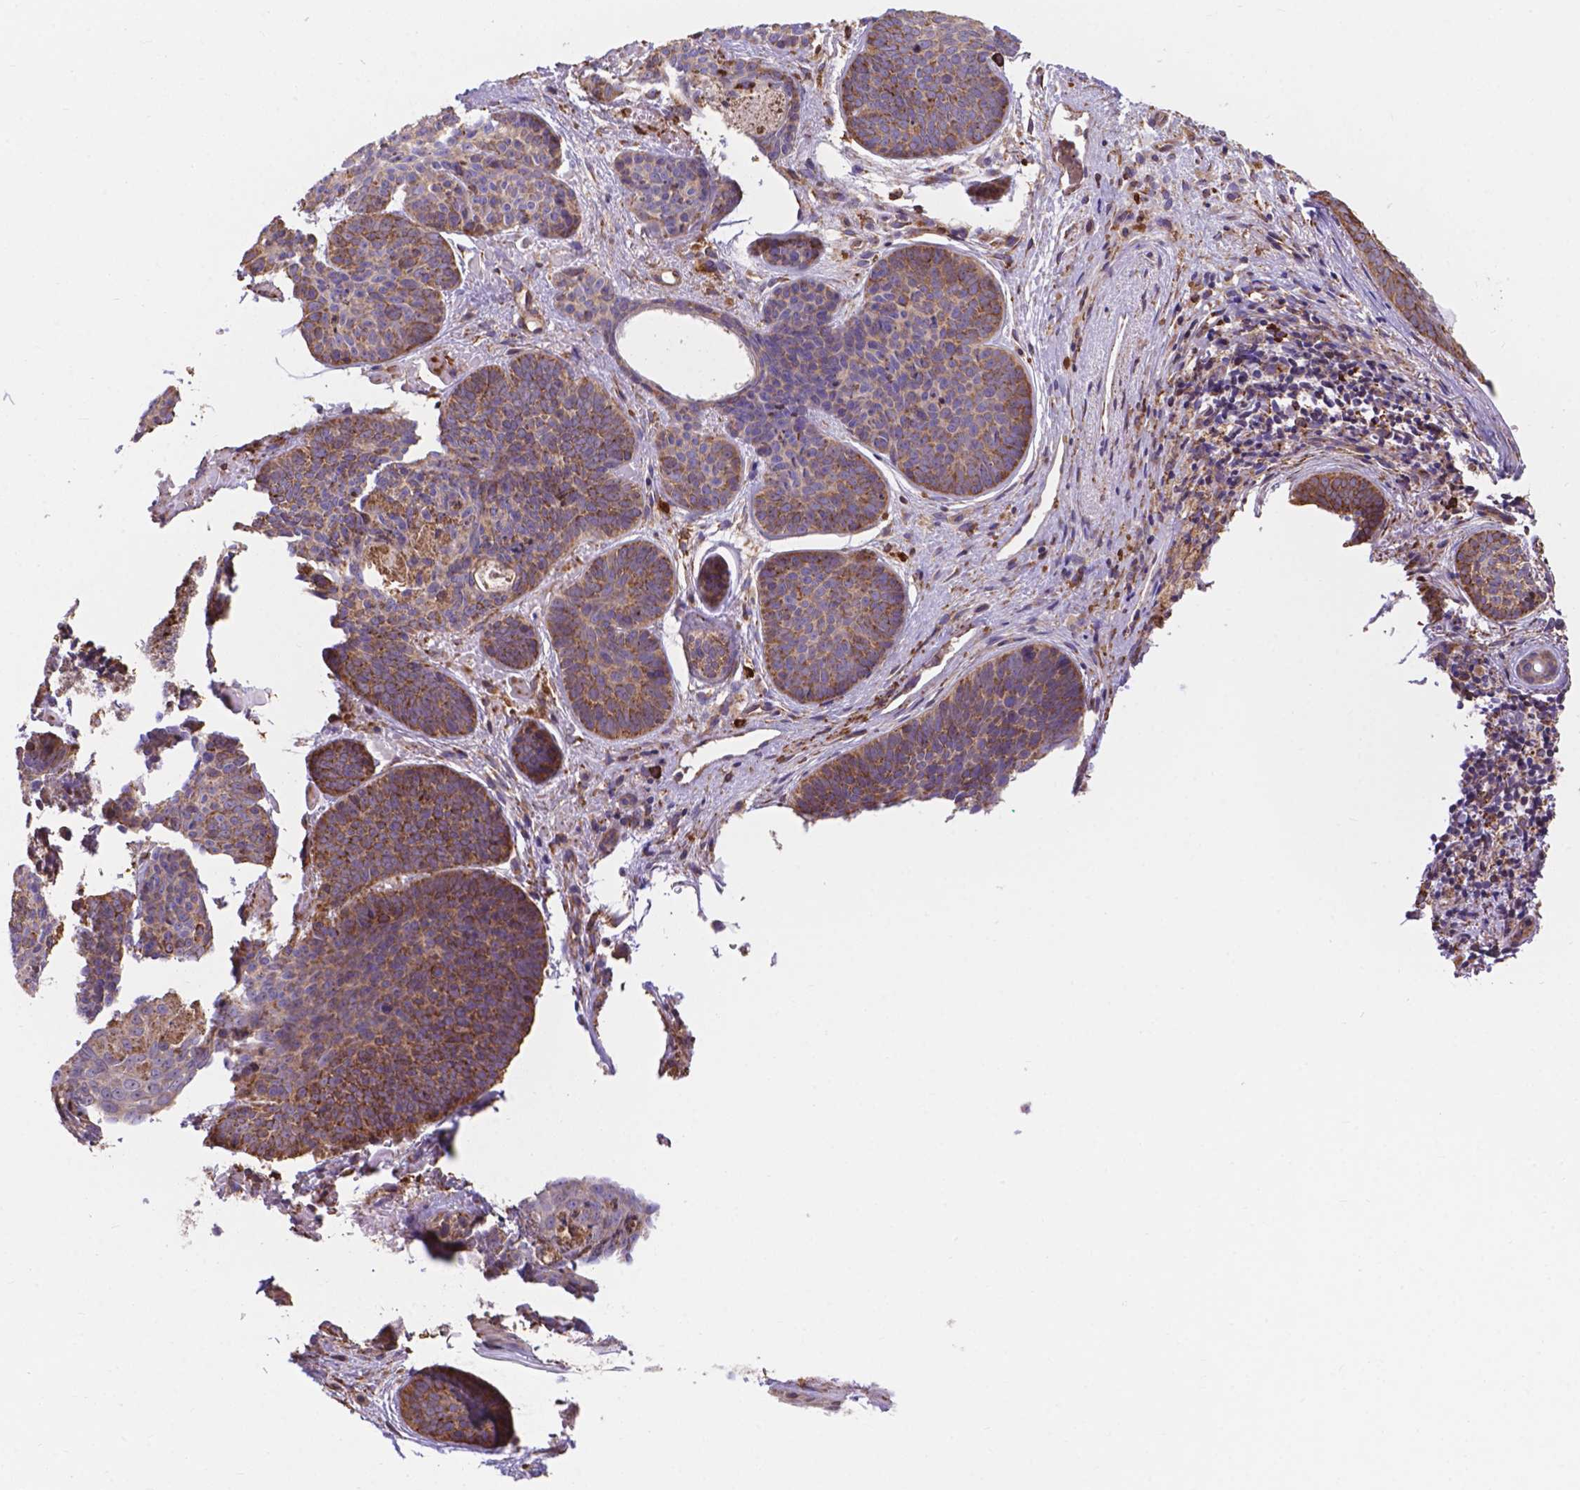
{"staining": {"intensity": "moderate", "quantity": "25%-75%", "location": "cytoplasmic/membranous"}, "tissue": "skin cancer", "cell_type": "Tumor cells", "image_type": "cancer", "snomed": [{"axis": "morphology", "description": "Basal cell carcinoma"}, {"axis": "topography", "description": "Skin"}], "caption": "Immunohistochemistry of human skin basal cell carcinoma demonstrates medium levels of moderate cytoplasmic/membranous positivity in approximately 25%-75% of tumor cells.", "gene": "IPO11", "patient": {"sex": "female", "age": 82}}